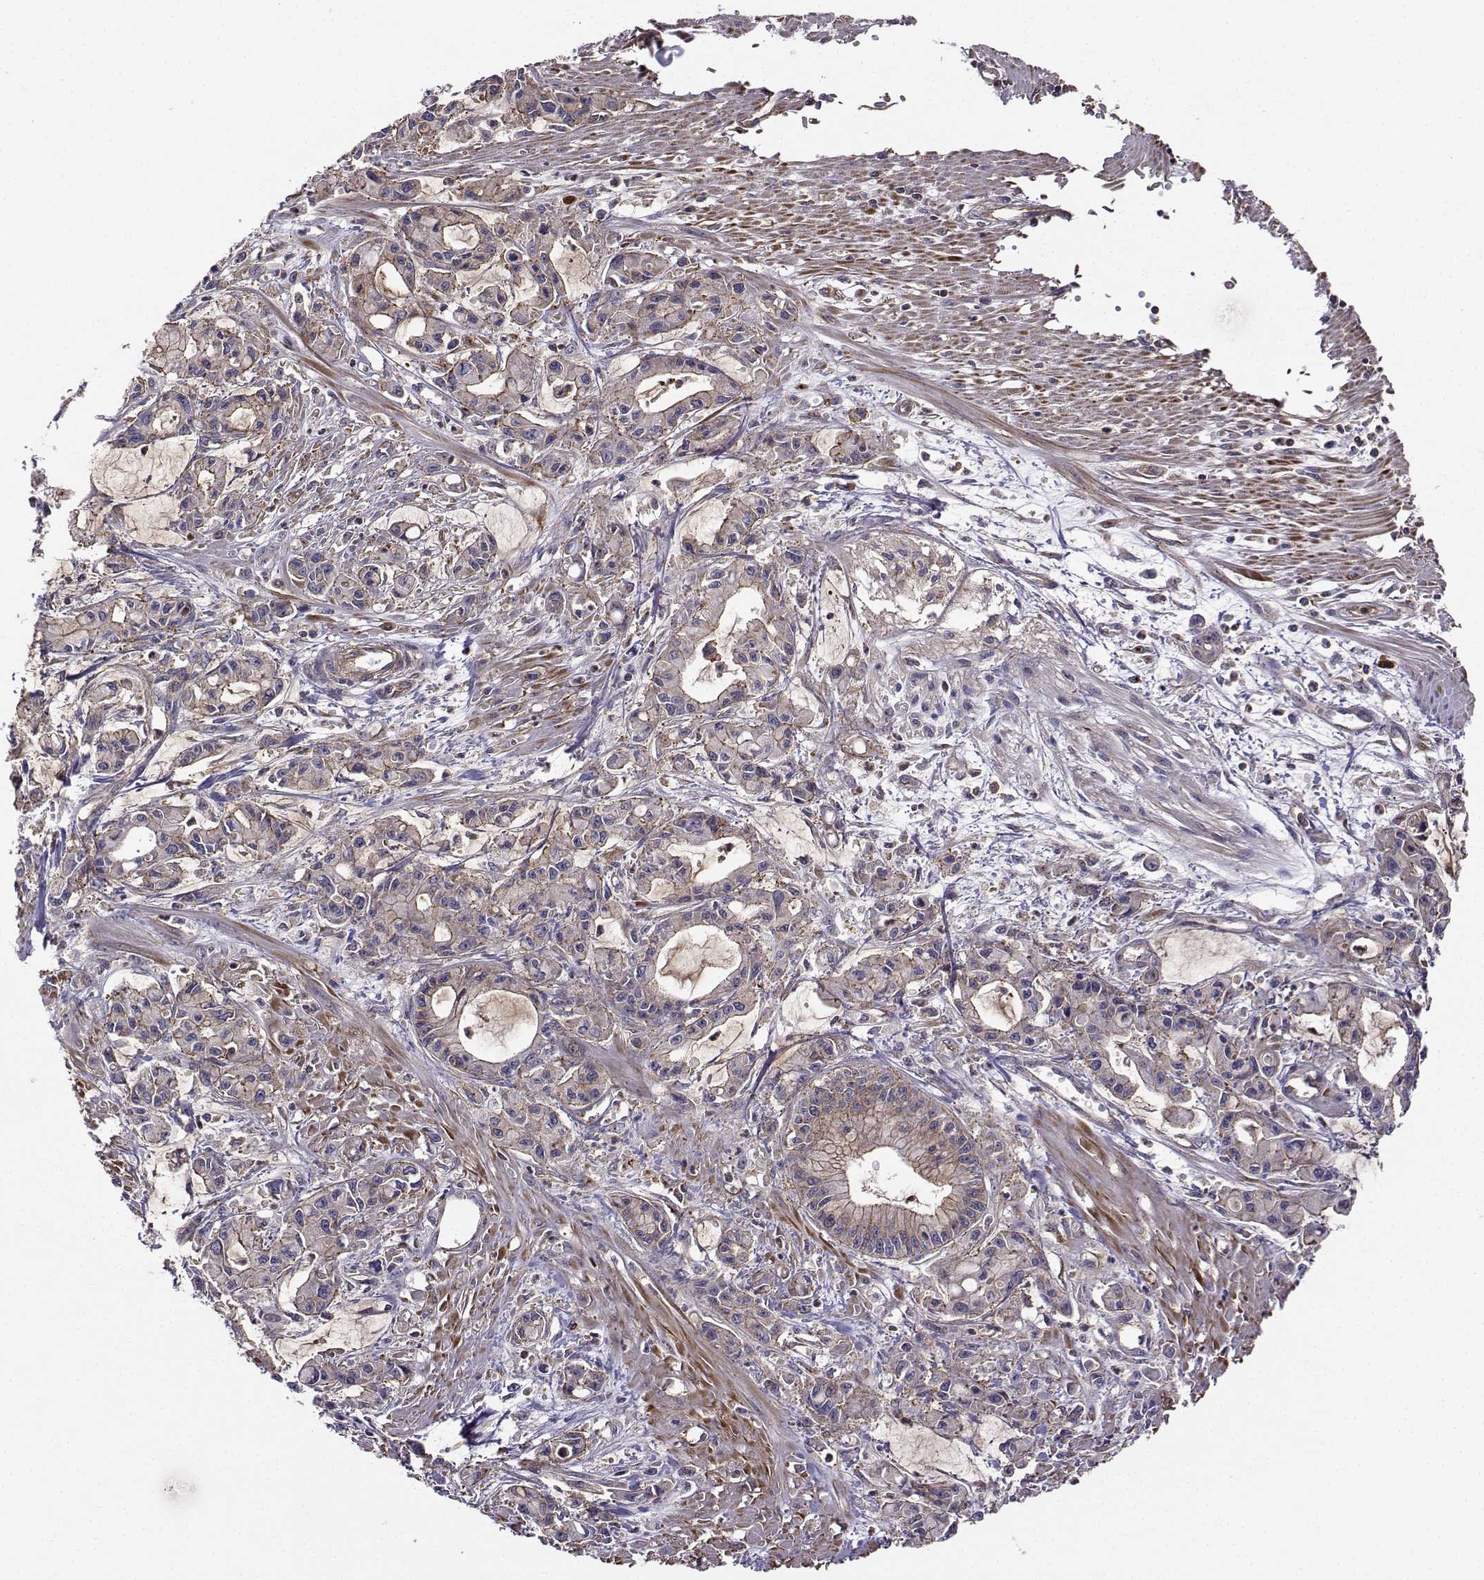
{"staining": {"intensity": "strong", "quantity": "<25%", "location": "cytoplasmic/membranous"}, "tissue": "pancreatic cancer", "cell_type": "Tumor cells", "image_type": "cancer", "snomed": [{"axis": "morphology", "description": "Adenocarcinoma, NOS"}, {"axis": "topography", "description": "Pancreas"}], "caption": "Pancreatic adenocarcinoma tissue demonstrates strong cytoplasmic/membranous expression in about <25% of tumor cells, visualized by immunohistochemistry.", "gene": "ITGB8", "patient": {"sex": "male", "age": 48}}